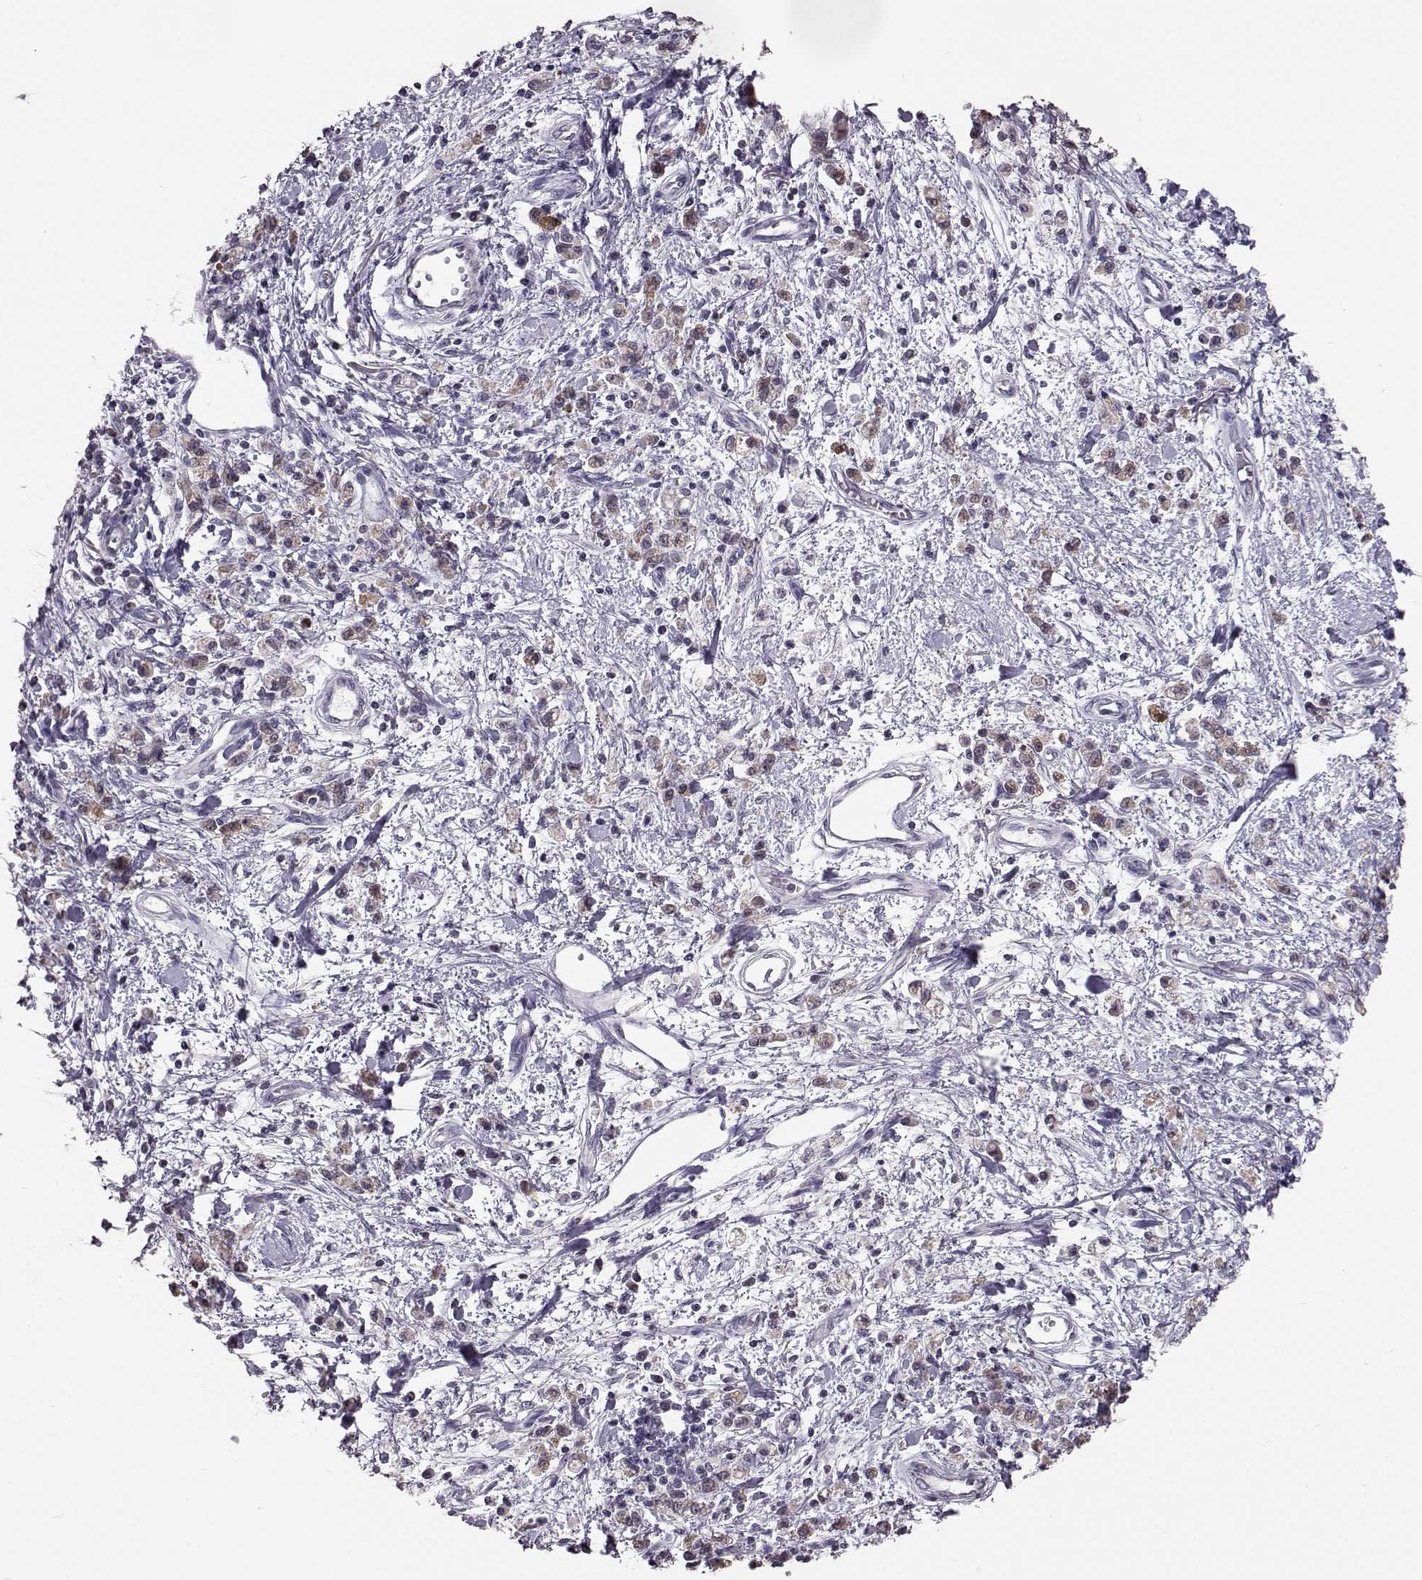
{"staining": {"intensity": "weak", "quantity": "25%-75%", "location": "cytoplasmic/membranous"}, "tissue": "stomach cancer", "cell_type": "Tumor cells", "image_type": "cancer", "snomed": [{"axis": "morphology", "description": "Adenocarcinoma, NOS"}, {"axis": "topography", "description": "Stomach"}], "caption": "Human stomach adenocarcinoma stained with a protein marker exhibits weak staining in tumor cells.", "gene": "ALDH3A1", "patient": {"sex": "male", "age": 77}}